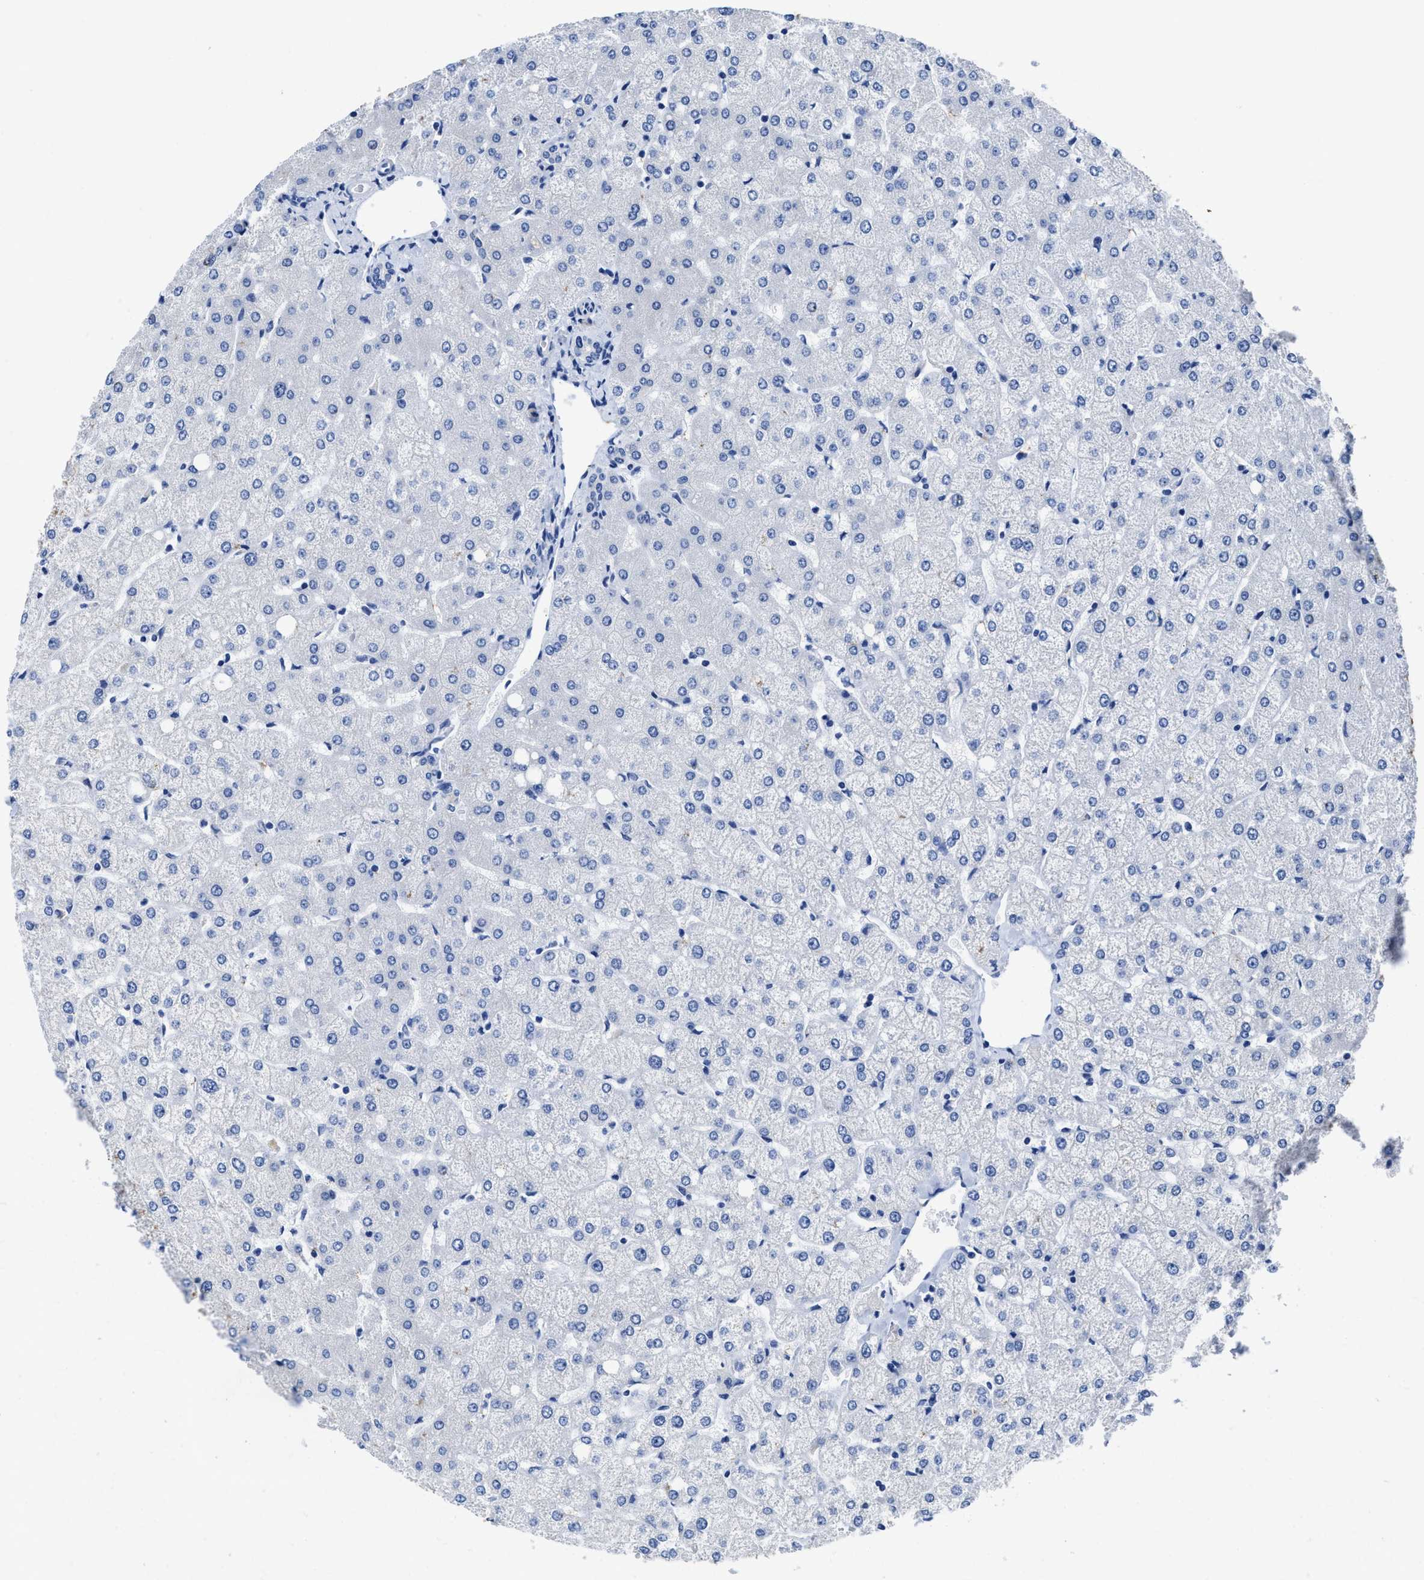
{"staining": {"intensity": "negative", "quantity": "none", "location": "none"}, "tissue": "liver", "cell_type": "Cholangiocytes", "image_type": "normal", "snomed": [{"axis": "morphology", "description": "Normal tissue, NOS"}, {"axis": "topography", "description": "Liver"}], "caption": "Immunohistochemistry (IHC) of benign human liver exhibits no positivity in cholangiocytes.", "gene": "HOOK1", "patient": {"sex": "female", "age": 54}}